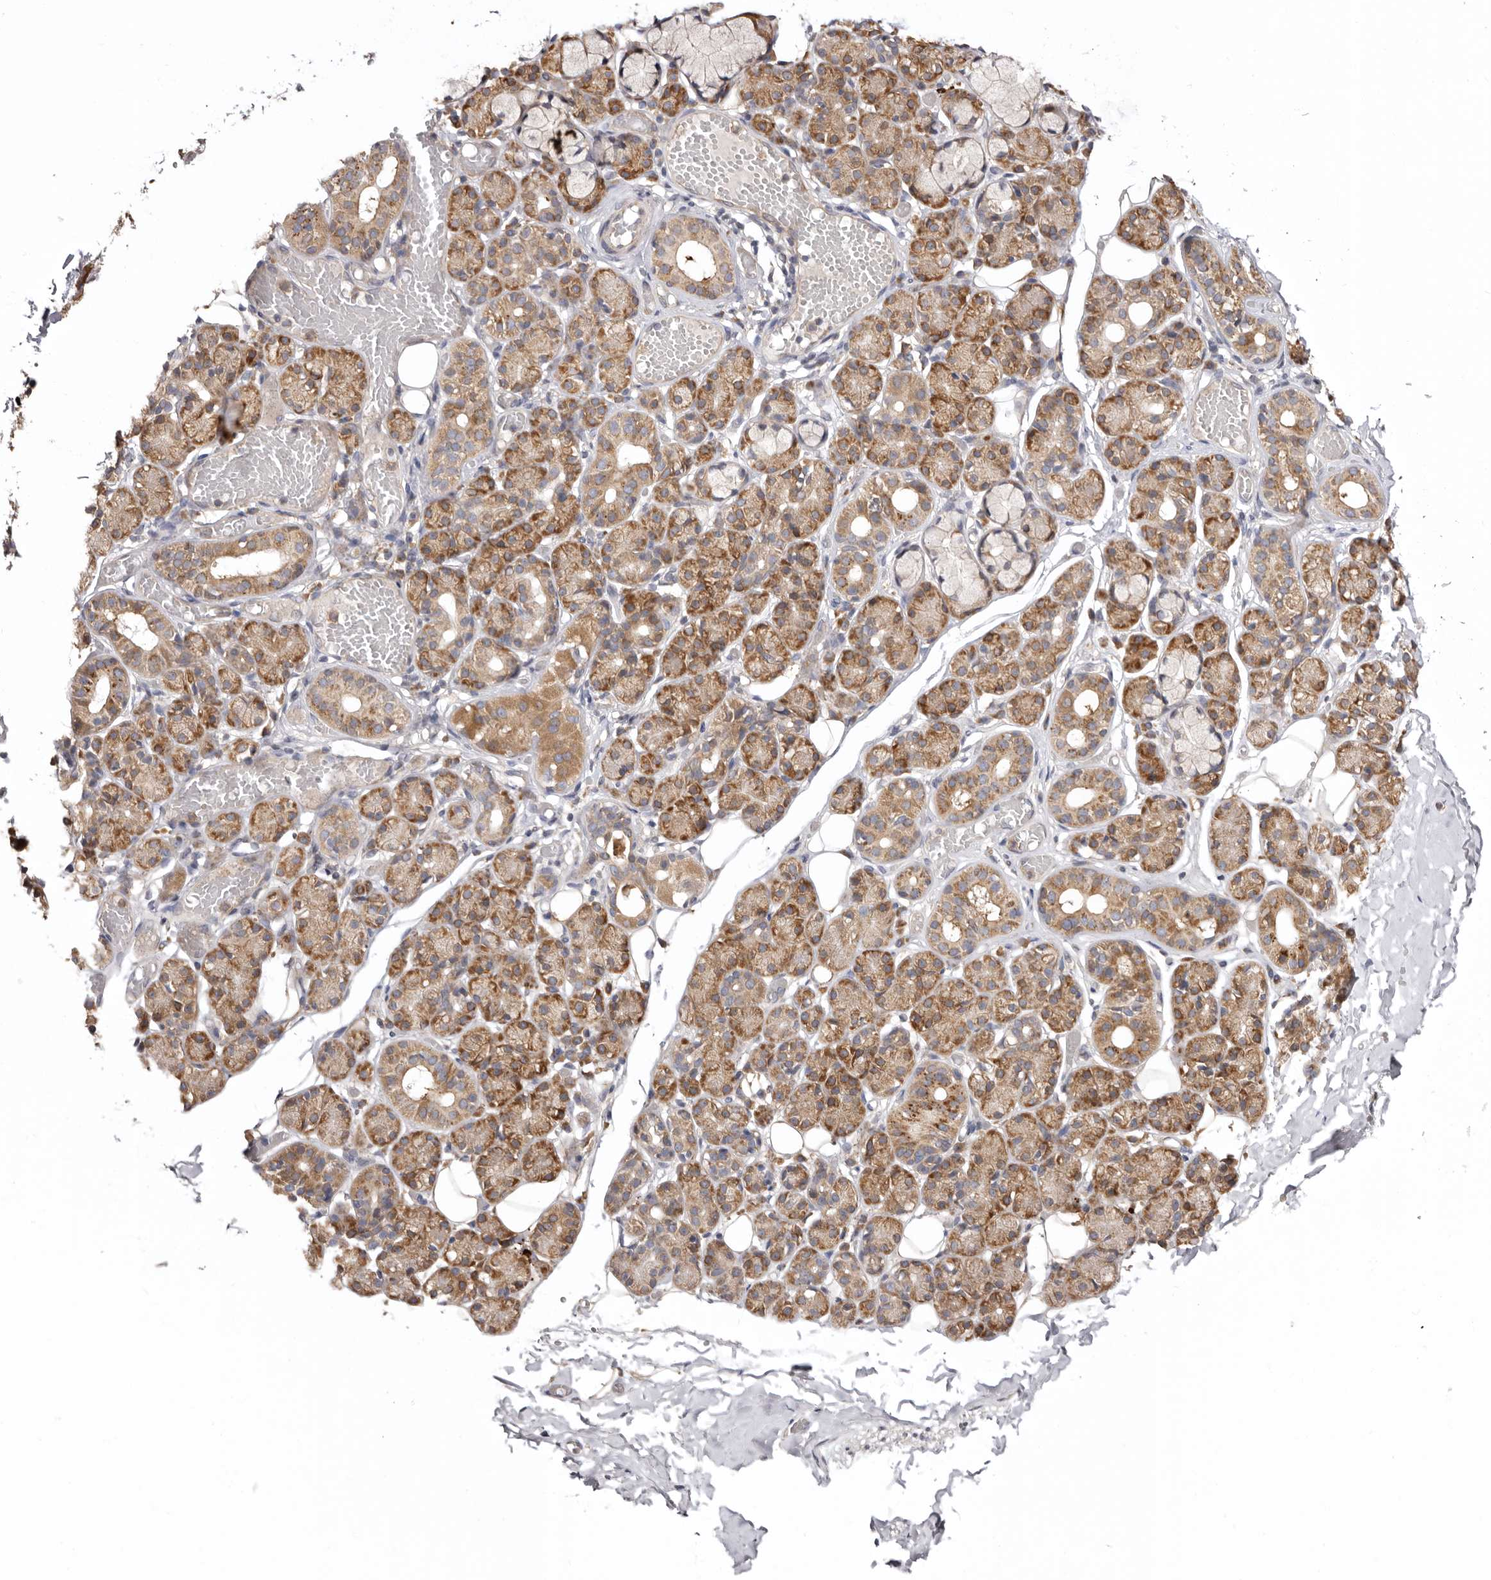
{"staining": {"intensity": "moderate", "quantity": "25%-75%", "location": "cytoplasmic/membranous"}, "tissue": "salivary gland", "cell_type": "Glandular cells", "image_type": "normal", "snomed": [{"axis": "morphology", "description": "Normal tissue, NOS"}, {"axis": "topography", "description": "Salivary gland"}], "caption": "Immunohistochemistry (DAB (3,3'-diaminobenzidine)) staining of normal salivary gland reveals moderate cytoplasmic/membranous protein staining in approximately 25%-75% of glandular cells.", "gene": "TMUB1", "patient": {"sex": "male", "age": 63}}